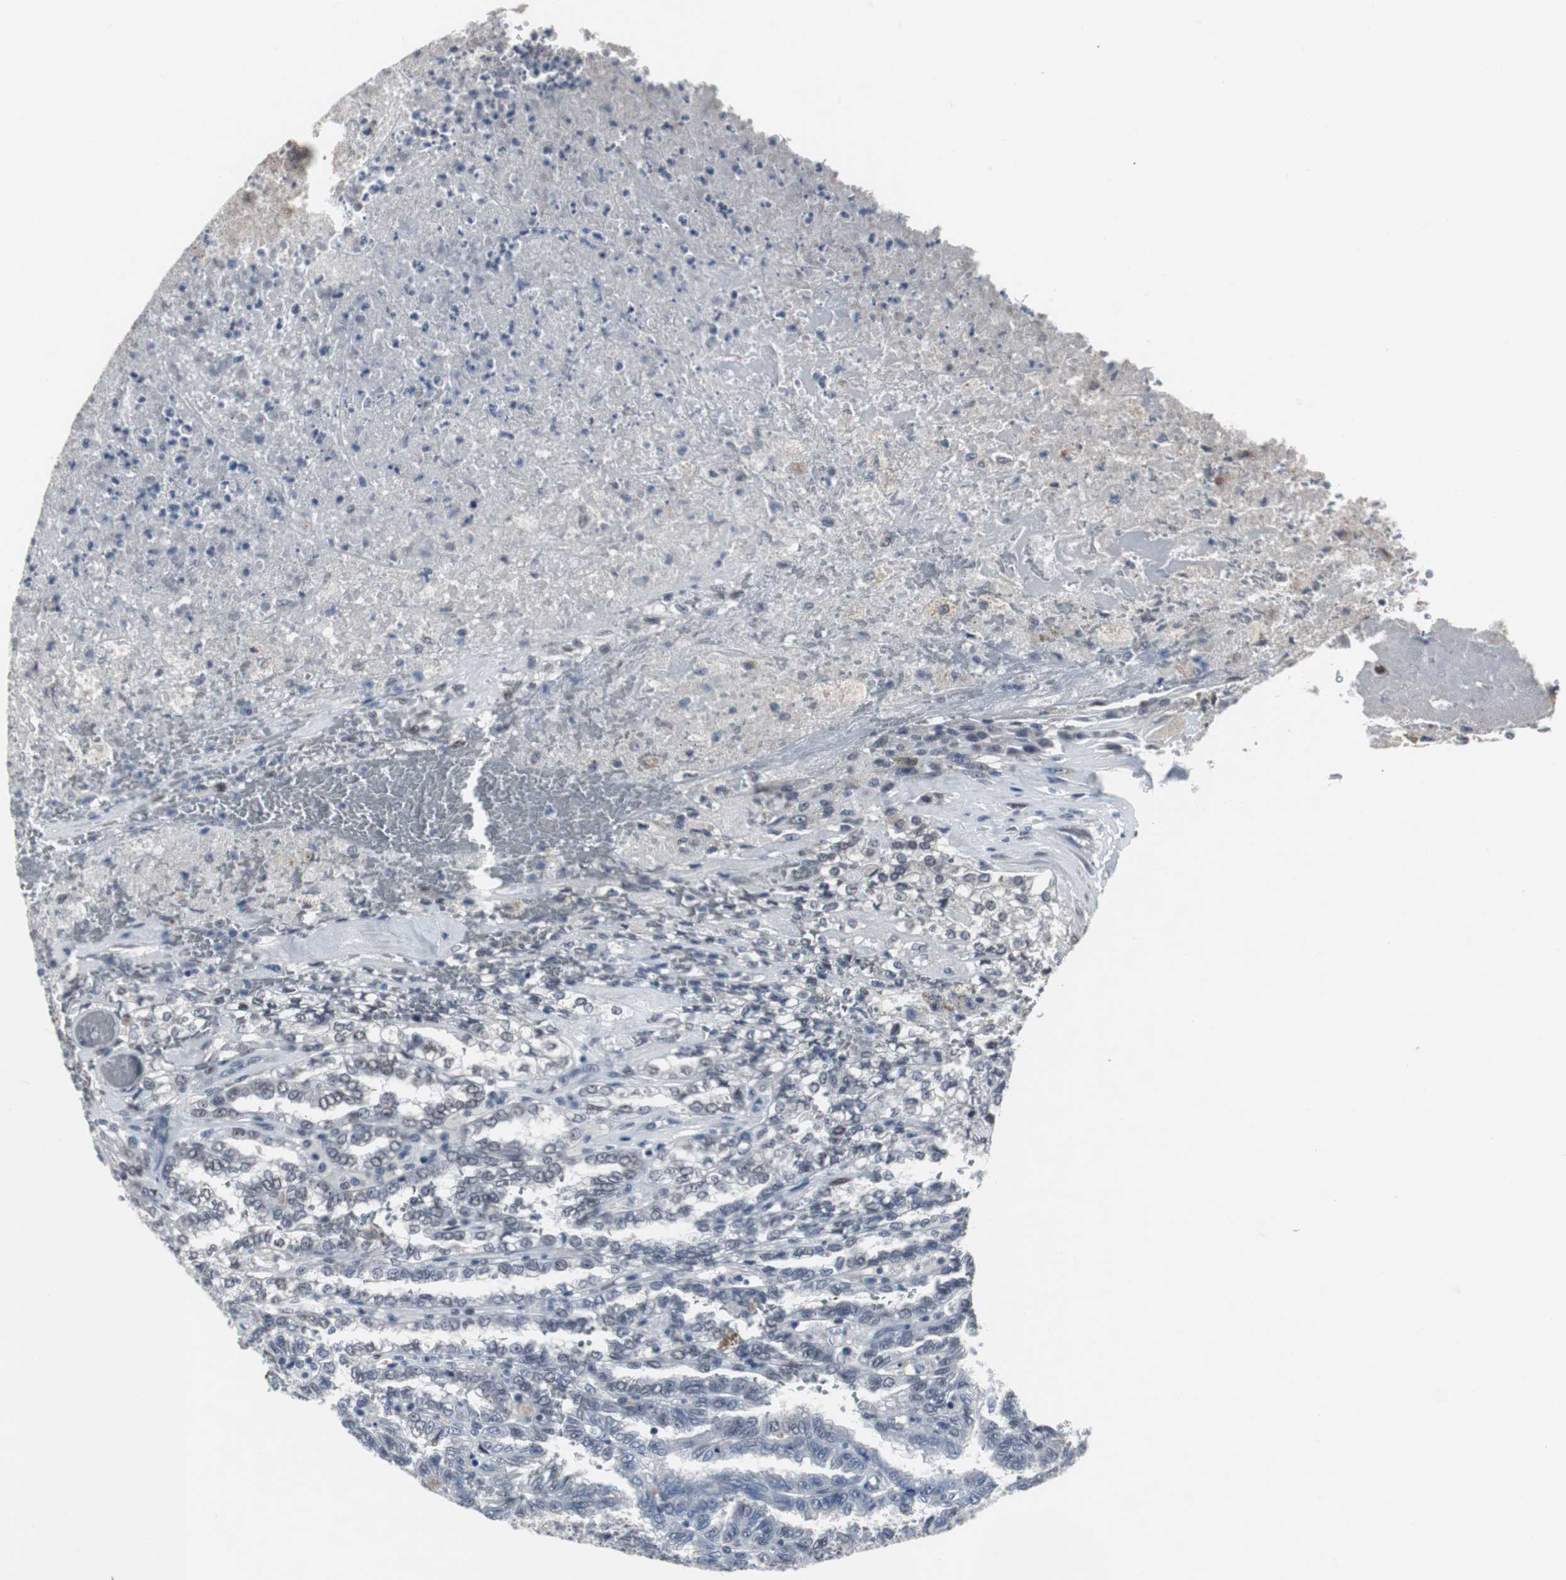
{"staining": {"intensity": "negative", "quantity": "none", "location": "none"}, "tissue": "renal cancer", "cell_type": "Tumor cells", "image_type": "cancer", "snomed": [{"axis": "morphology", "description": "Inflammation, NOS"}, {"axis": "morphology", "description": "Adenocarcinoma, NOS"}, {"axis": "topography", "description": "Kidney"}], "caption": "Immunohistochemistry of human renal cancer (adenocarcinoma) displays no expression in tumor cells.", "gene": "FOXP4", "patient": {"sex": "male", "age": 68}}